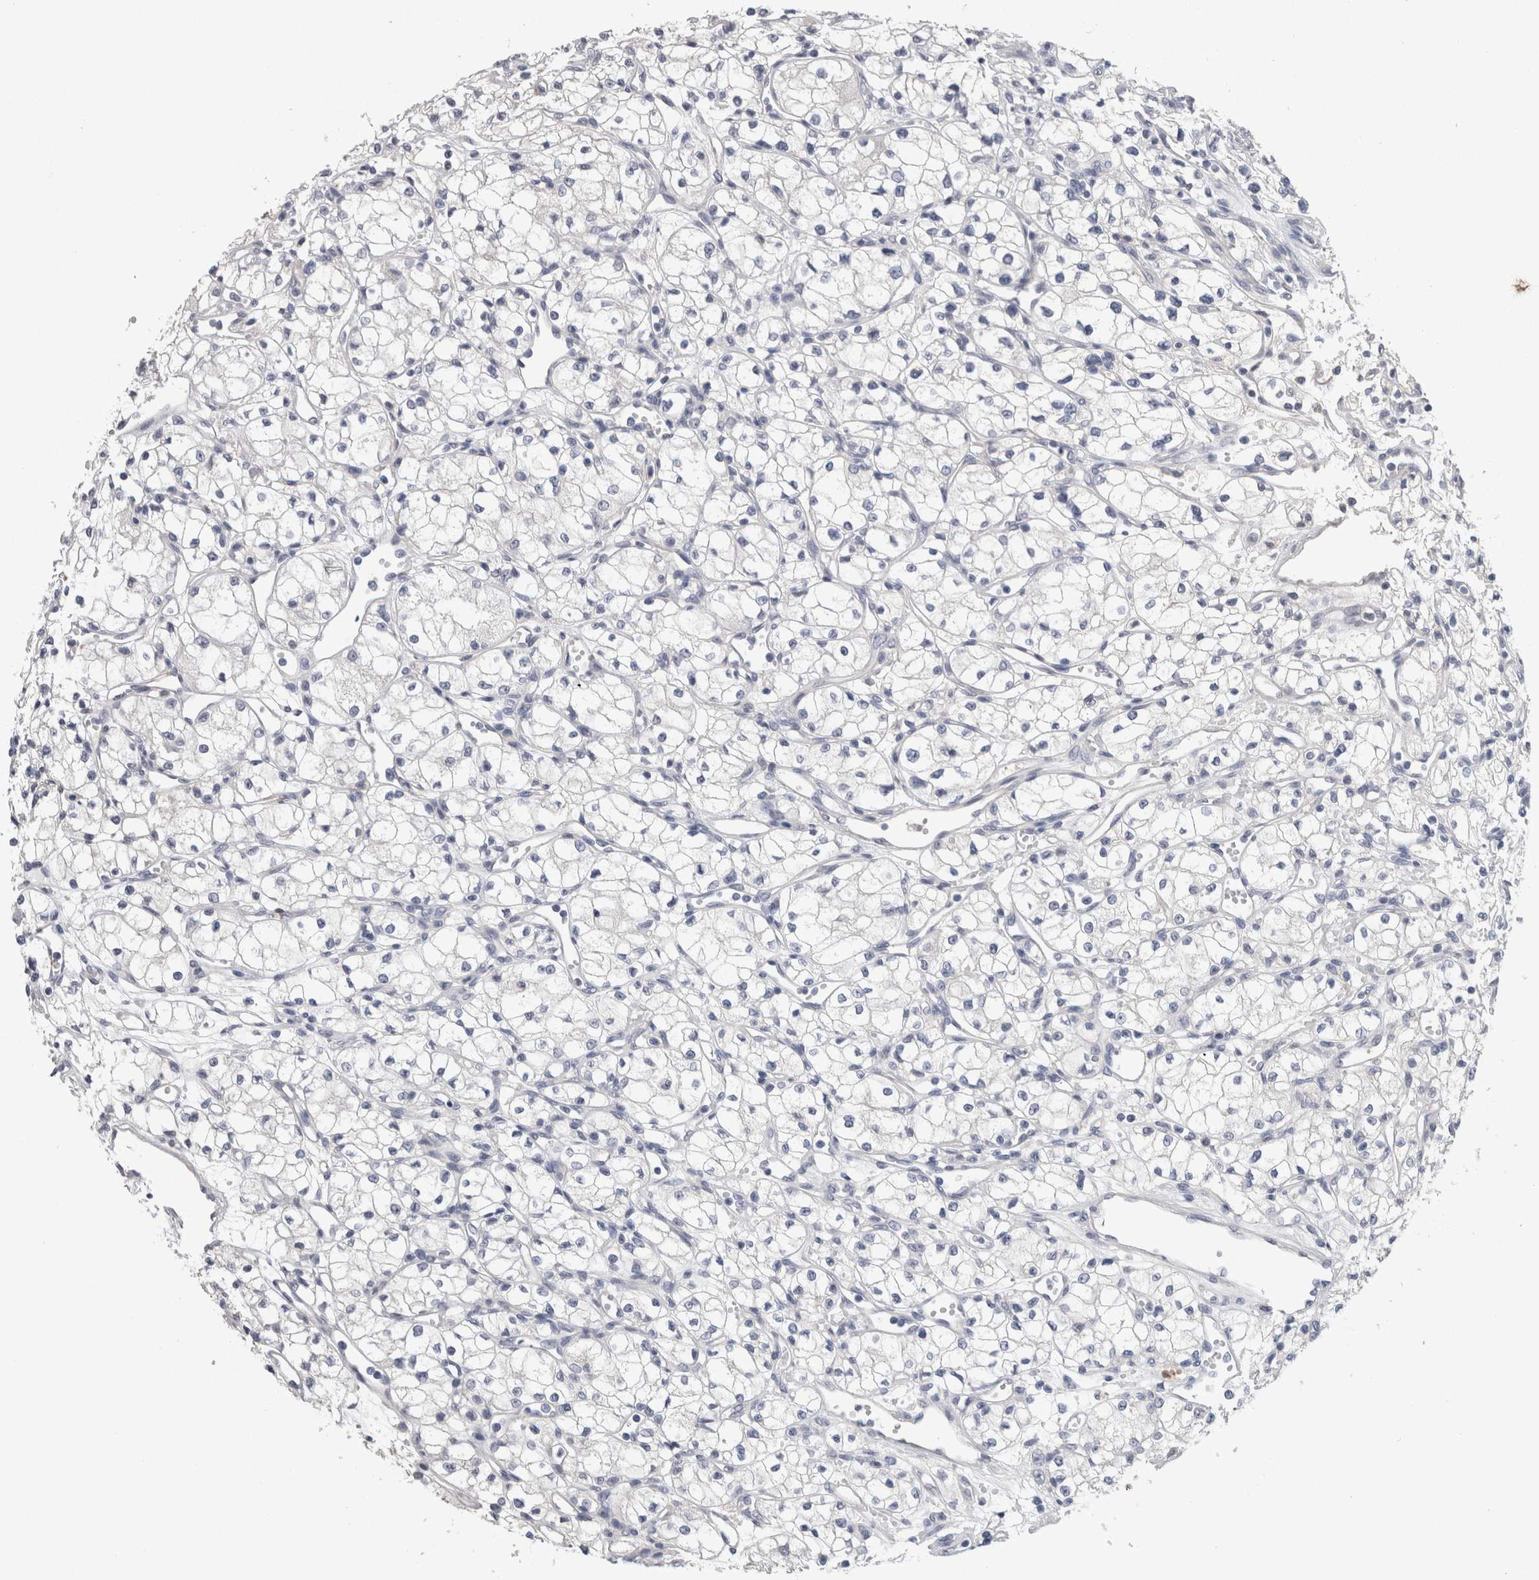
{"staining": {"intensity": "negative", "quantity": "none", "location": "none"}, "tissue": "renal cancer", "cell_type": "Tumor cells", "image_type": "cancer", "snomed": [{"axis": "morphology", "description": "Normal tissue, NOS"}, {"axis": "morphology", "description": "Adenocarcinoma, NOS"}, {"axis": "topography", "description": "Kidney"}], "caption": "There is no significant positivity in tumor cells of renal adenocarcinoma.", "gene": "FABP4", "patient": {"sex": "male", "age": 59}}